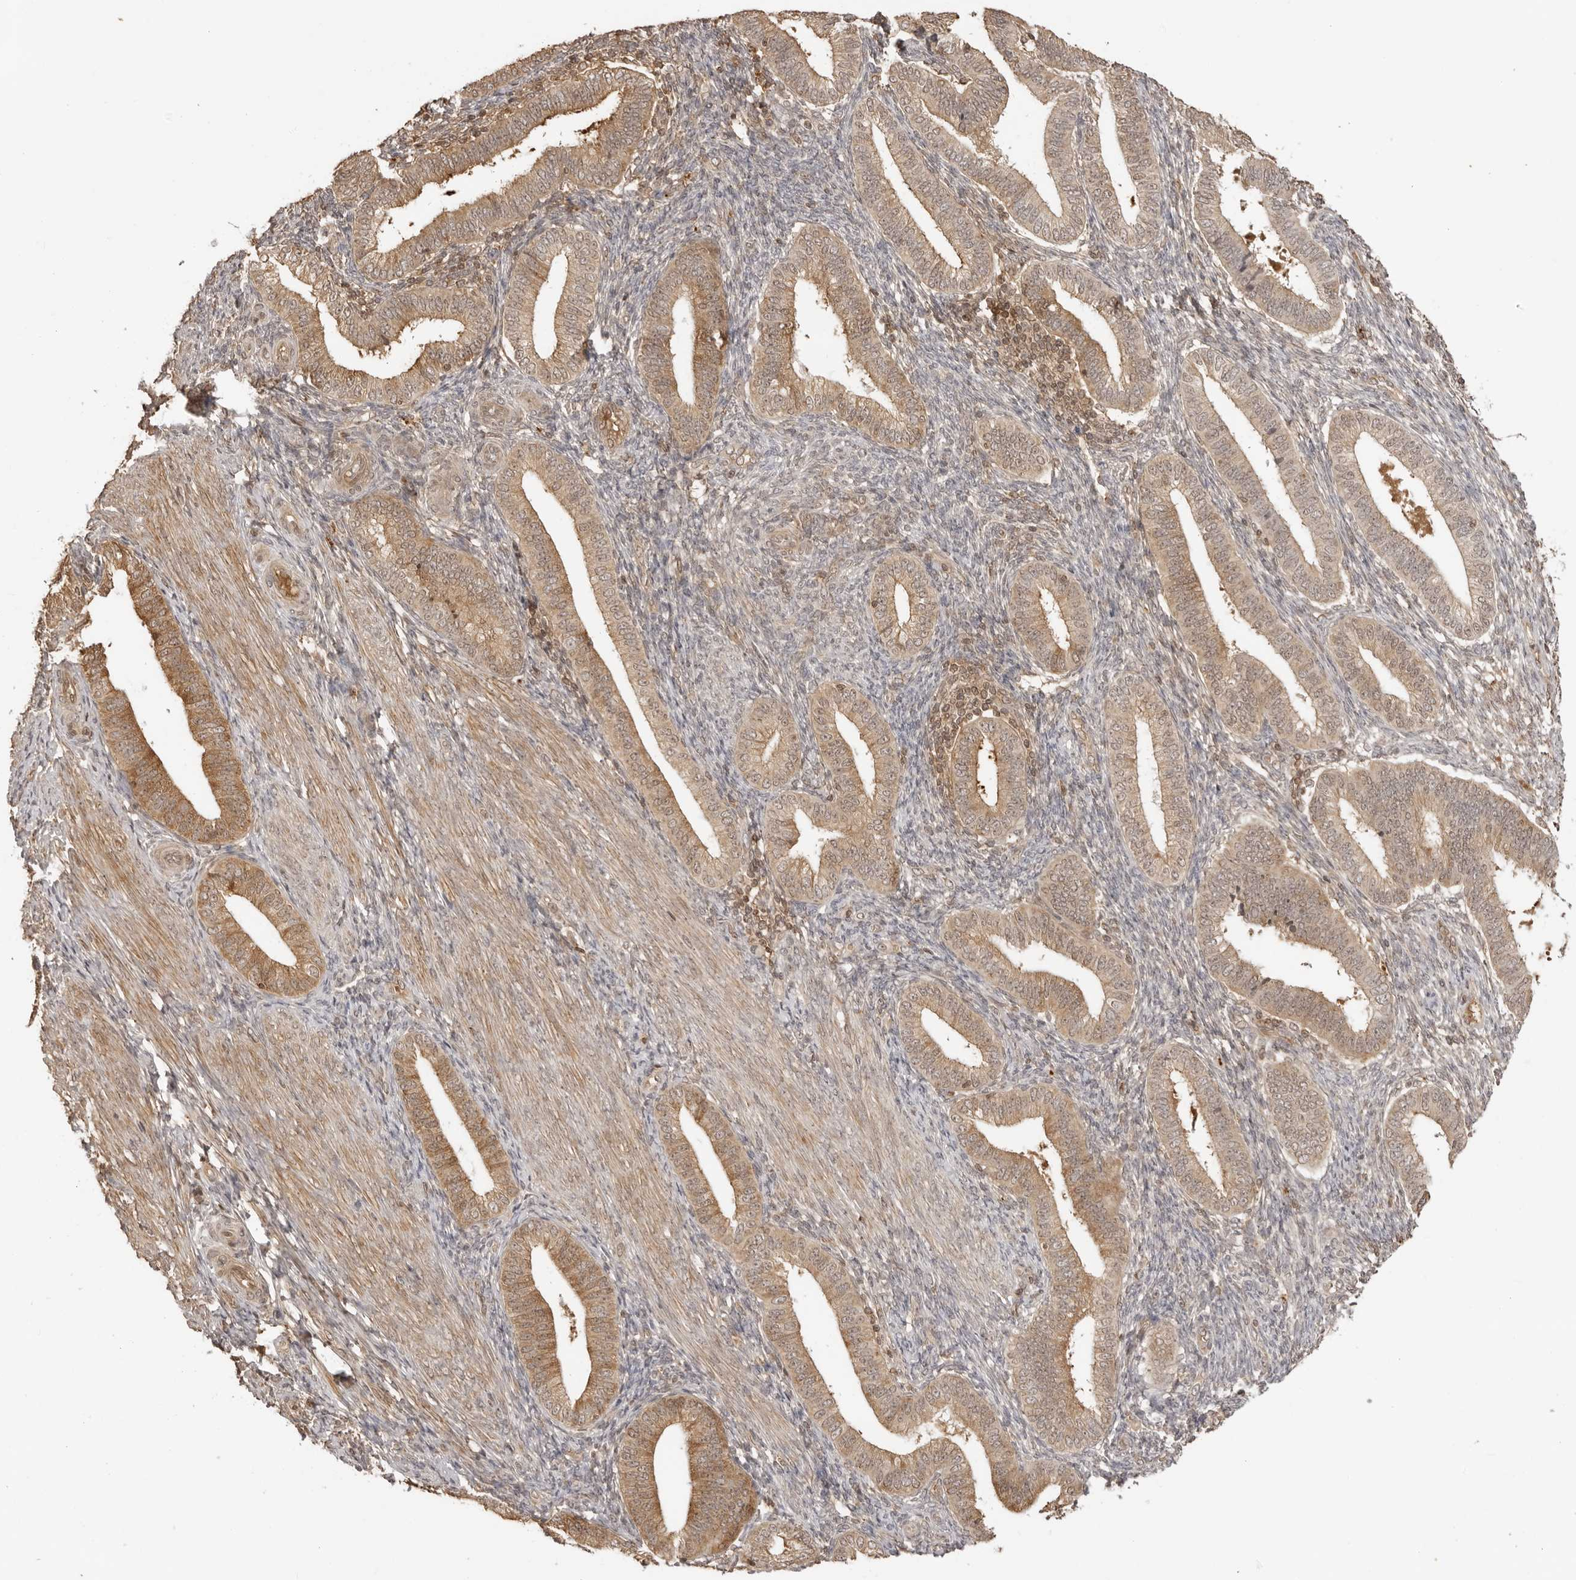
{"staining": {"intensity": "moderate", "quantity": "<25%", "location": "cytoplasmic/membranous,nuclear"}, "tissue": "endometrium", "cell_type": "Cells in endometrial stroma", "image_type": "normal", "snomed": [{"axis": "morphology", "description": "Normal tissue, NOS"}, {"axis": "topography", "description": "Endometrium"}], "caption": "Protein staining exhibits moderate cytoplasmic/membranous,nuclear positivity in about <25% of cells in endometrial stroma in benign endometrium.", "gene": "IKBKE", "patient": {"sex": "female", "age": 39}}